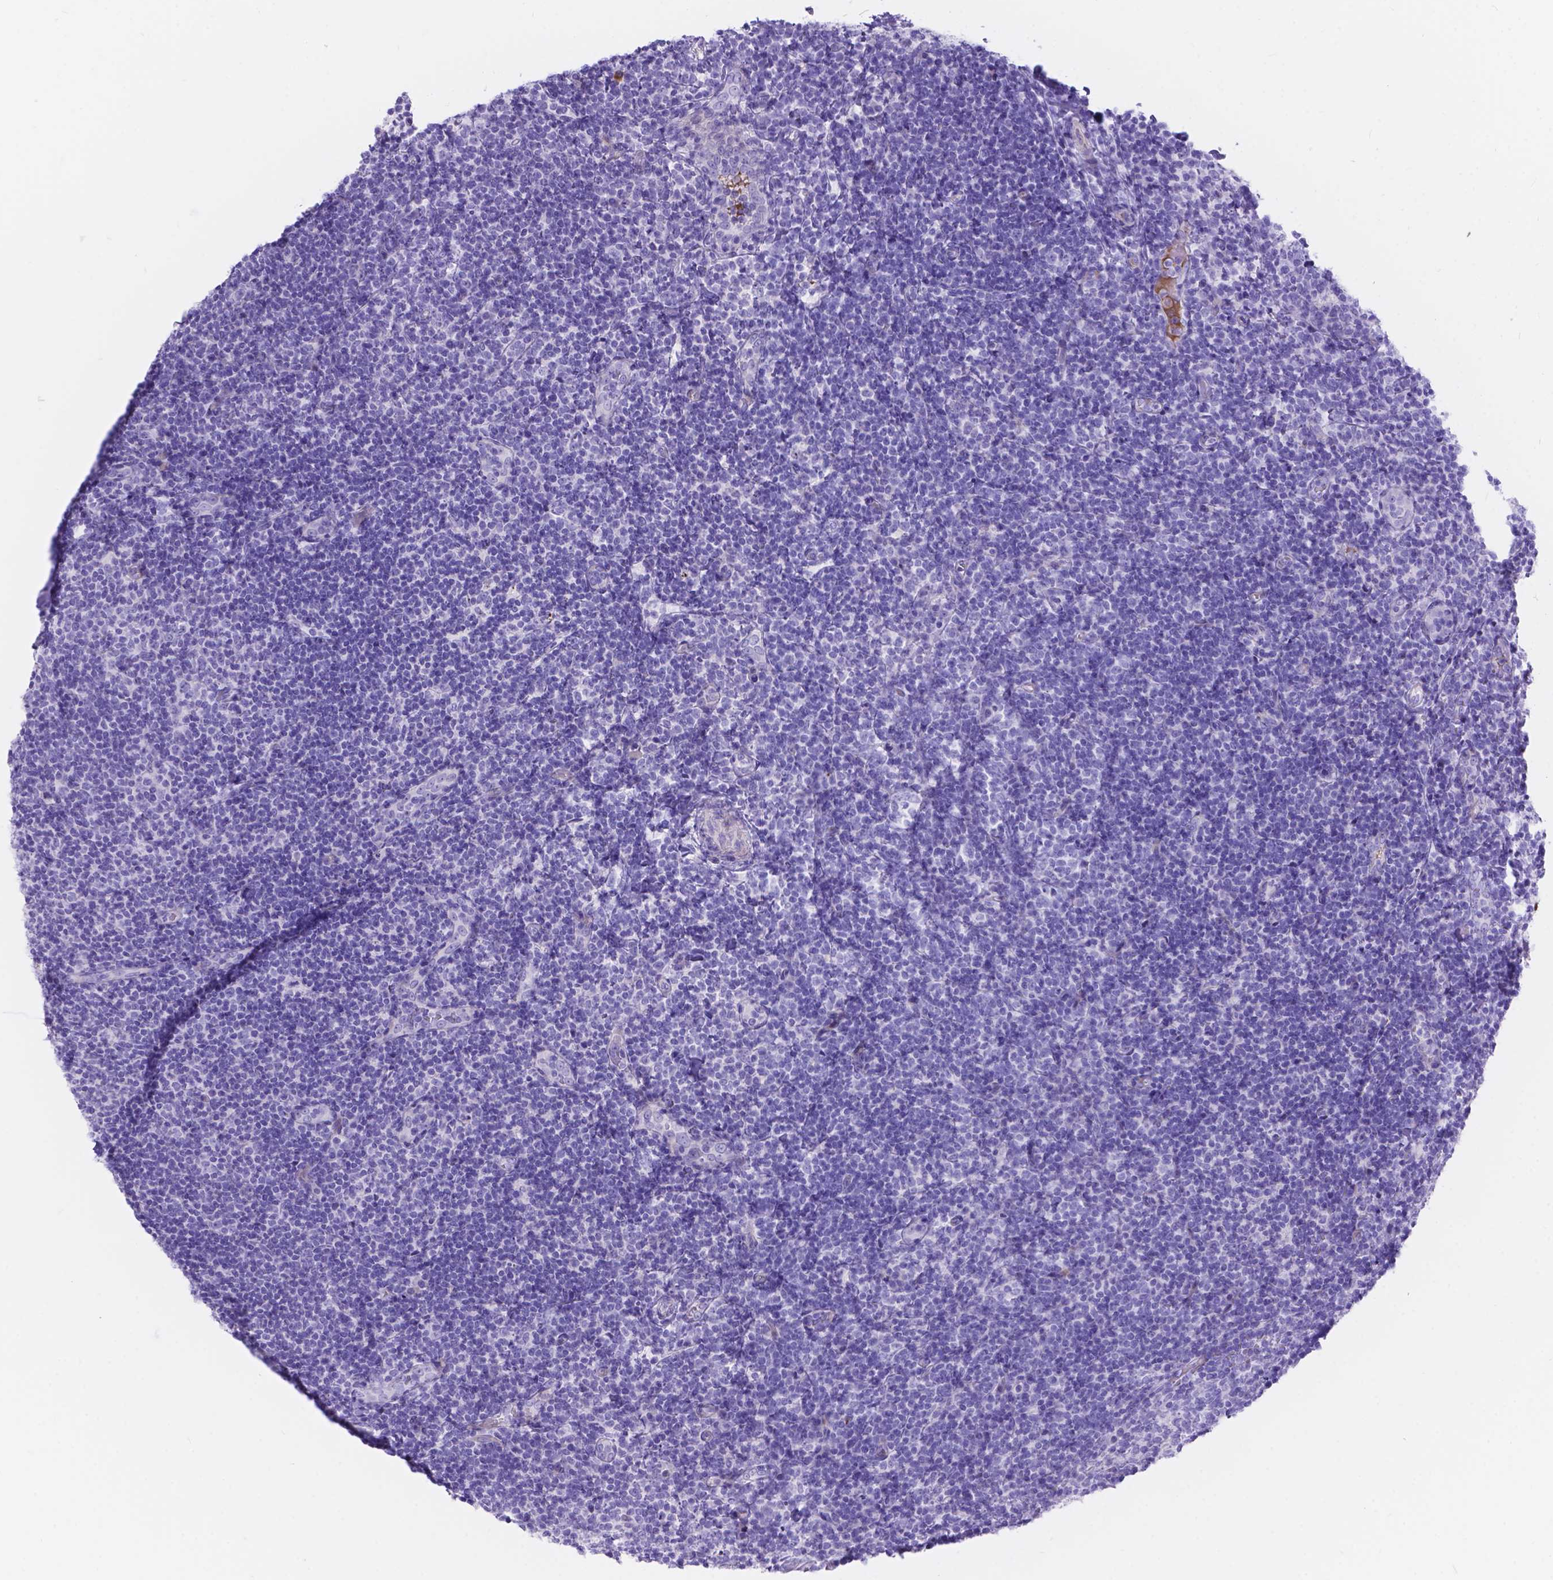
{"staining": {"intensity": "negative", "quantity": "none", "location": "none"}, "tissue": "tonsil", "cell_type": "Germinal center cells", "image_type": "normal", "snomed": [{"axis": "morphology", "description": "Normal tissue, NOS"}, {"axis": "topography", "description": "Tonsil"}], "caption": "Germinal center cells are negative for protein expression in unremarkable human tonsil. (Brightfield microscopy of DAB immunohistochemistry at high magnification).", "gene": "KLHL10", "patient": {"sex": "female", "age": 10}}